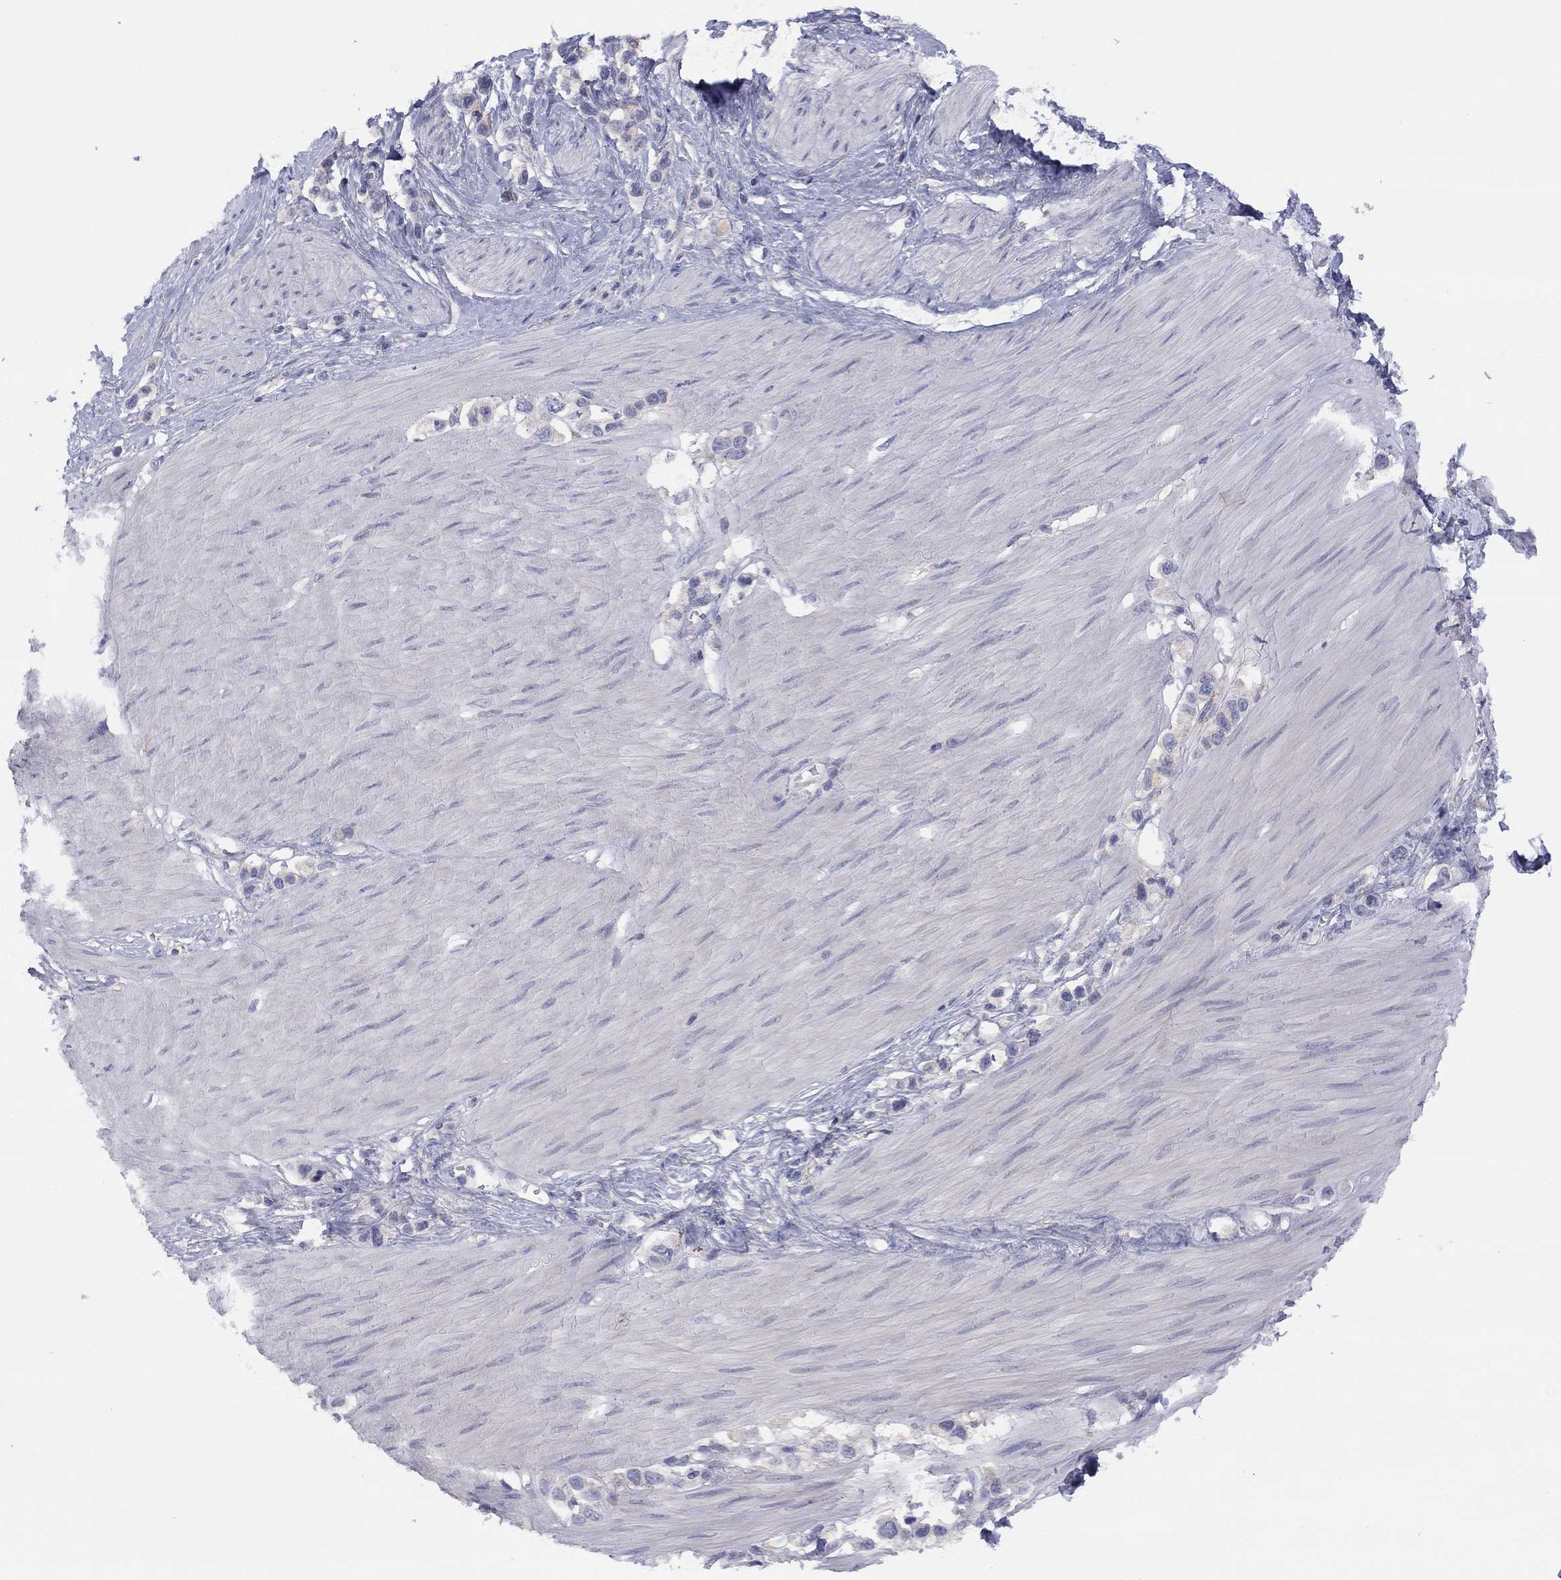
{"staining": {"intensity": "negative", "quantity": "none", "location": "none"}, "tissue": "stomach cancer", "cell_type": "Tumor cells", "image_type": "cancer", "snomed": [{"axis": "morphology", "description": "Normal tissue, NOS"}, {"axis": "morphology", "description": "Adenocarcinoma, NOS"}, {"axis": "morphology", "description": "Adenocarcinoma, High grade"}, {"axis": "topography", "description": "Stomach, upper"}, {"axis": "topography", "description": "Stomach"}], "caption": "Histopathology image shows no protein staining in tumor cells of stomach cancer (high-grade adenocarcinoma) tissue. The staining was performed using DAB (3,3'-diaminobenzidine) to visualize the protein expression in brown, while the nuclei were stained in blue with hematoxylin (Magnification: 20x).", "gene": "CYP2B6", "patient": {"sex": "female", "age": 65}}